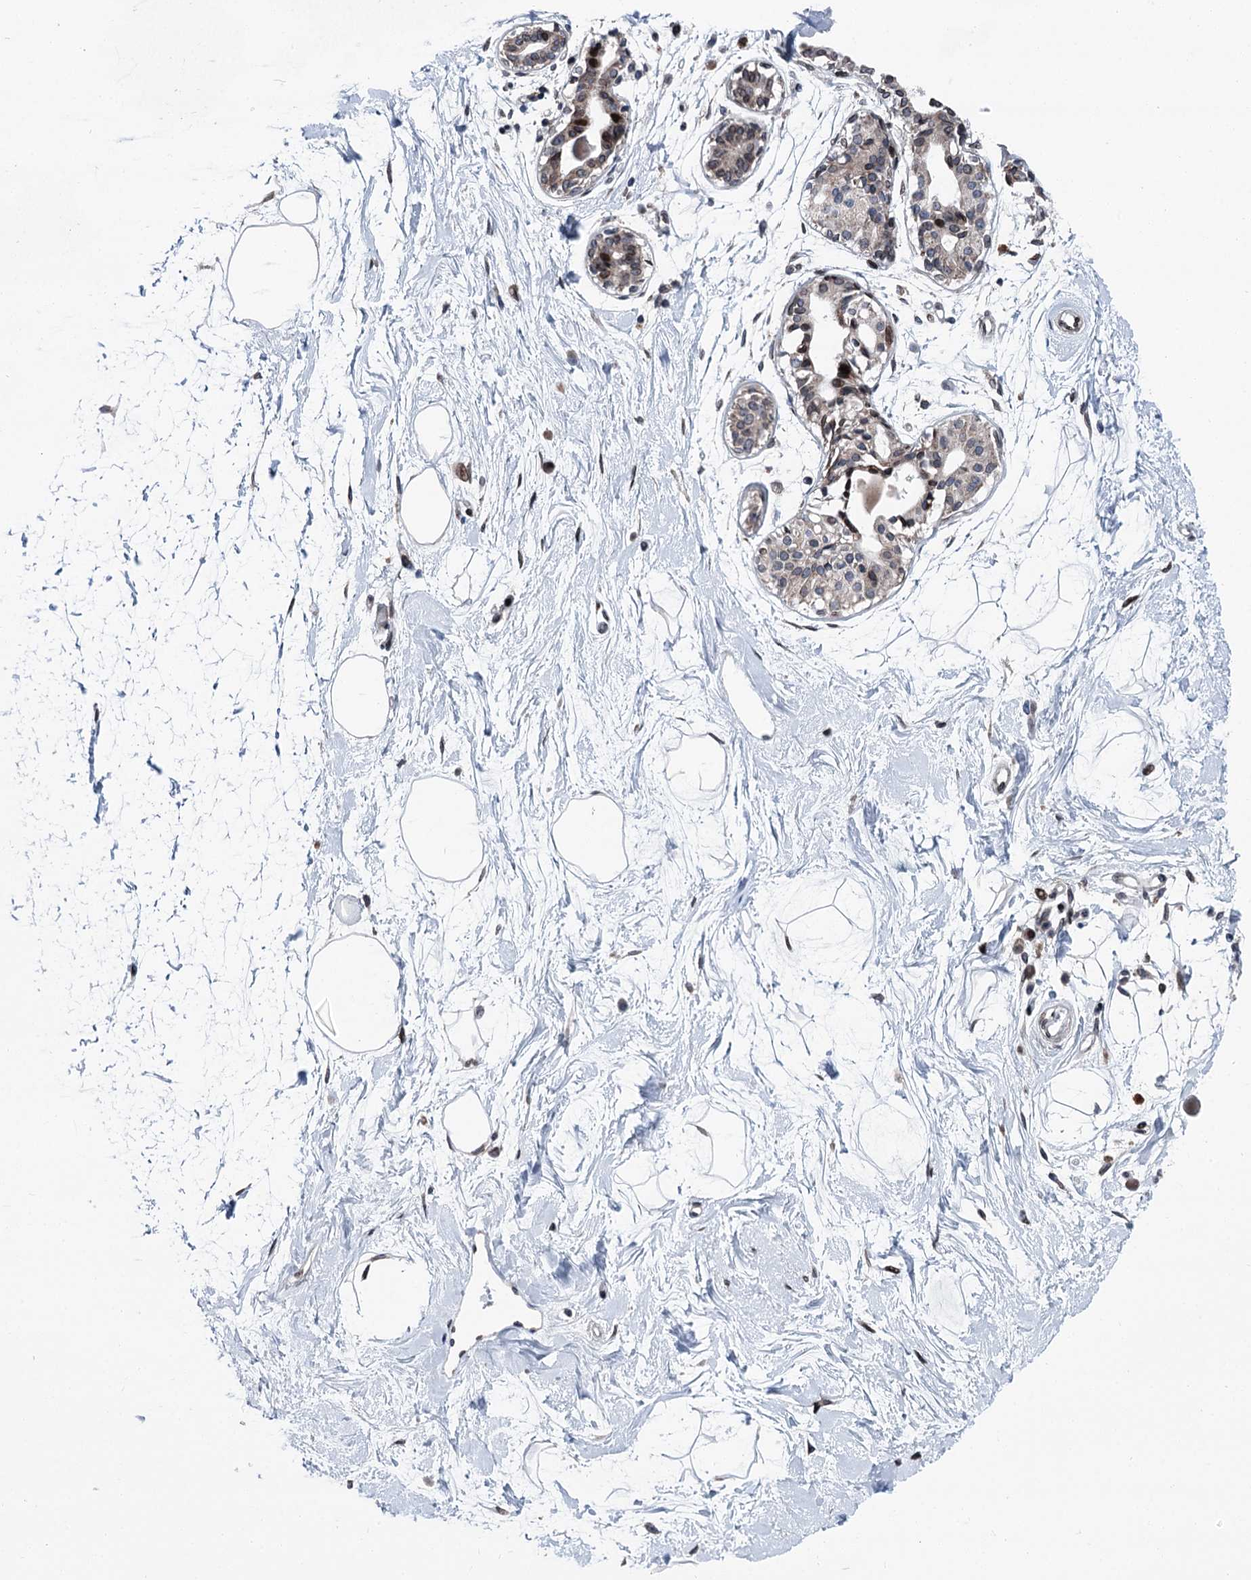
{"staining": {"intensity": "strong", "quantity": ">75%", "location": "nuclear"}, "tissue": "breast", "cell_type": "Adipocytes", "image_type": "normal", "snomed": [{"axis": "morphology", "description": "Normal tissue, NOS"}, {"axis": "topography", "description": "Breast"}], "caption": "A brown stain shows strong nuclear positivity of a protein in adipocytes of unremarkable breast.", "gene": "MRPL14", "patient": {"sex": "female", "age": 45}}